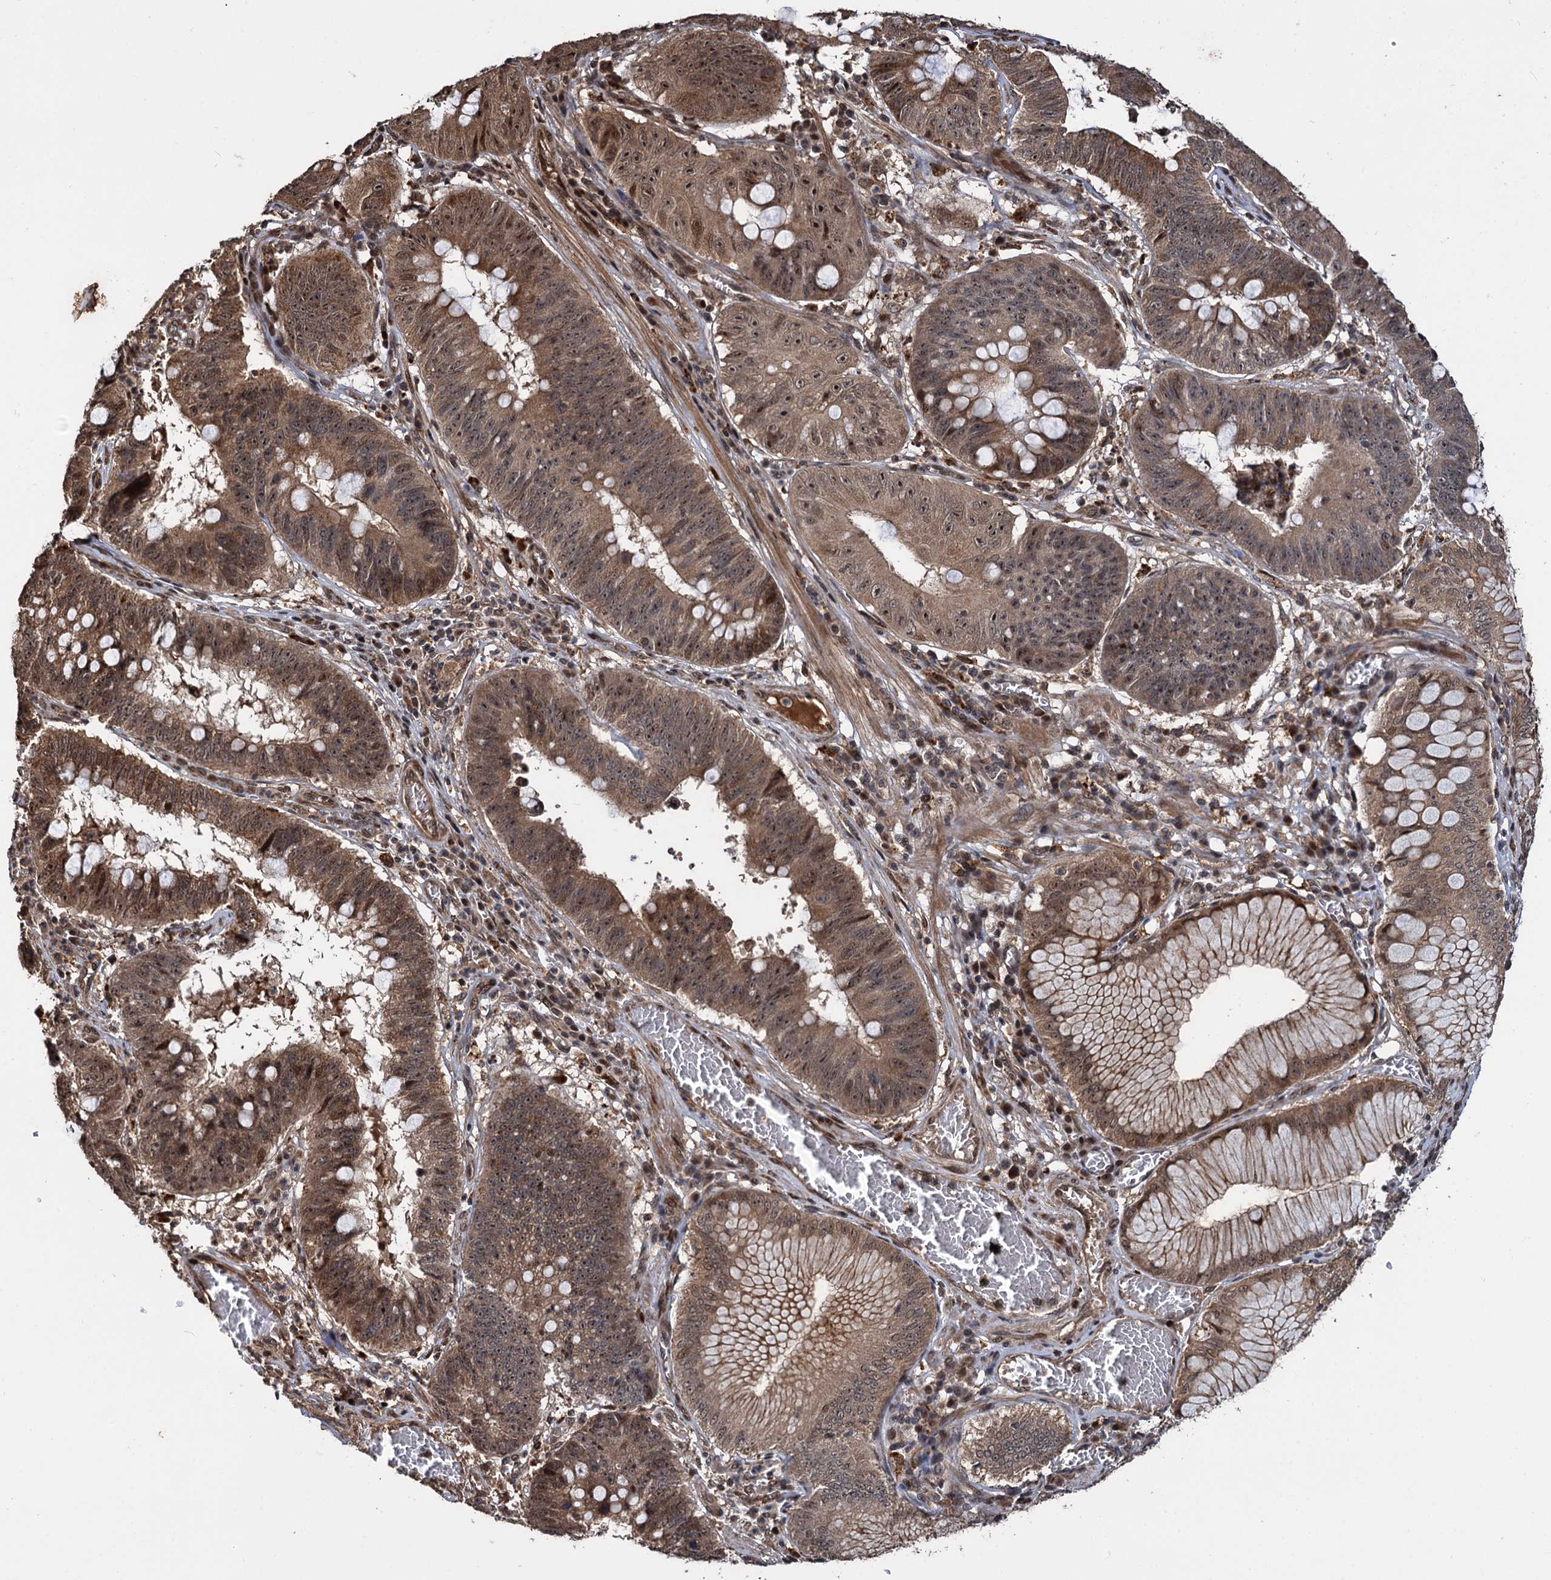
{"staining": {"intensity": "moderate", "quantity": ">75%", "location": "cytoplasmic/membranous,nuclear"}, "tissue": "stomach cancer", "cell_type": "Tumor cells", "image_type": "cancer", "snomed": [{"axis": "morphology", "description": "Adenocarcinoma, NOS"}, {"axis": "topography", "description": "Stomach"}], "caption": "Immunohistochemistry (IHC) (DAB) staining of human stomach cancer reveals moderate cytoplasmic/membranous and nuclear protein positivity in about >75% of tumor cells.", "gene": "CEP192", "patient": {"sex": "male", "age": 59}}